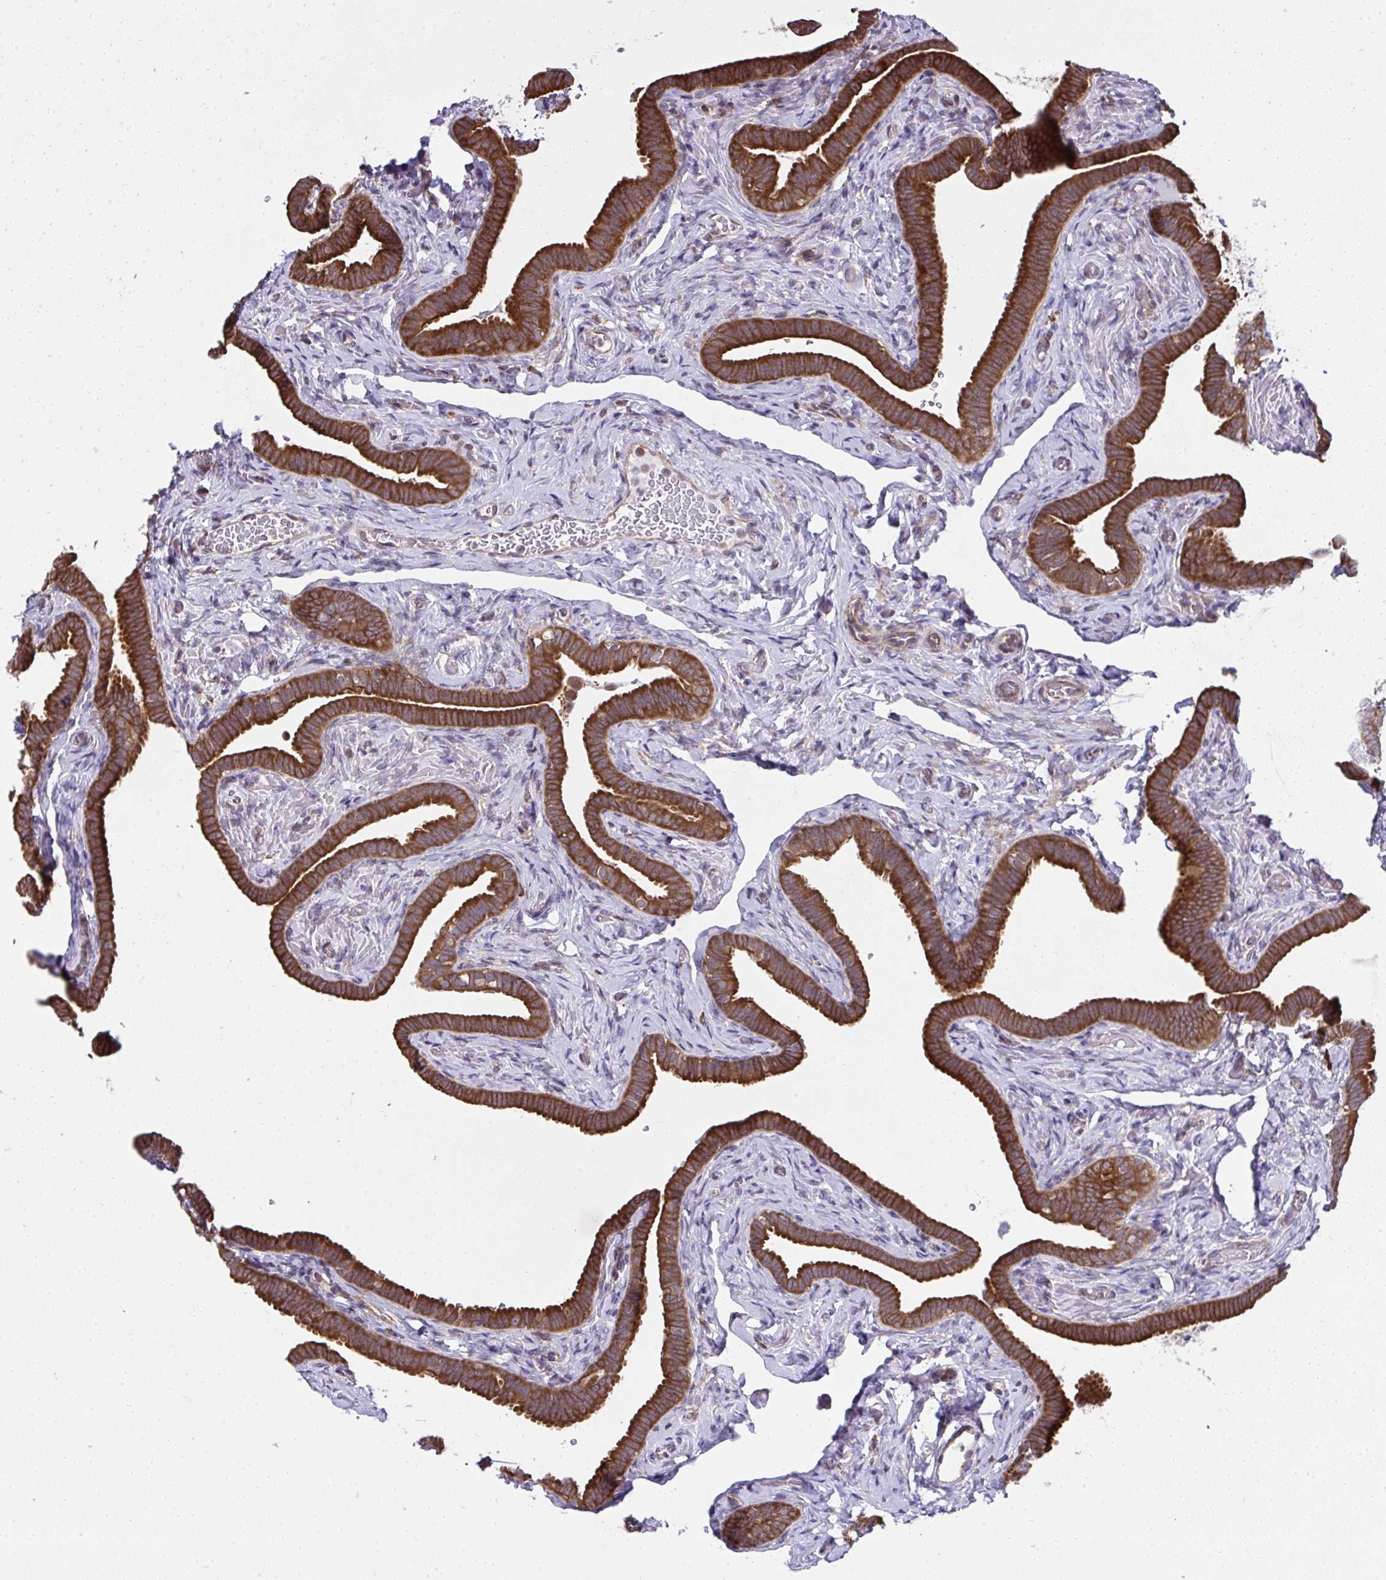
{"staining": {"intensity": "strong", "quantity": ">75%", "location": "cytoplasmic/membranous"}, "tissue": "fallopian tube", "cell_type": "Glandular cells", "image_type": "normal", "snomed": [{"axis": "morphology", "description": "Normal tissue, NOS"}, {"axis": "topography", "description": "Fallopian tube"}], "caption": "A photomicrograph showing strong cytoplasmic/membranous positivity in about >75% of glandular cells in unremarkable fallopian tube, as visualized by brown immunohistochemical staining.", "gene": "RPS7", "patient": {"sex": "female", "age": 69}}